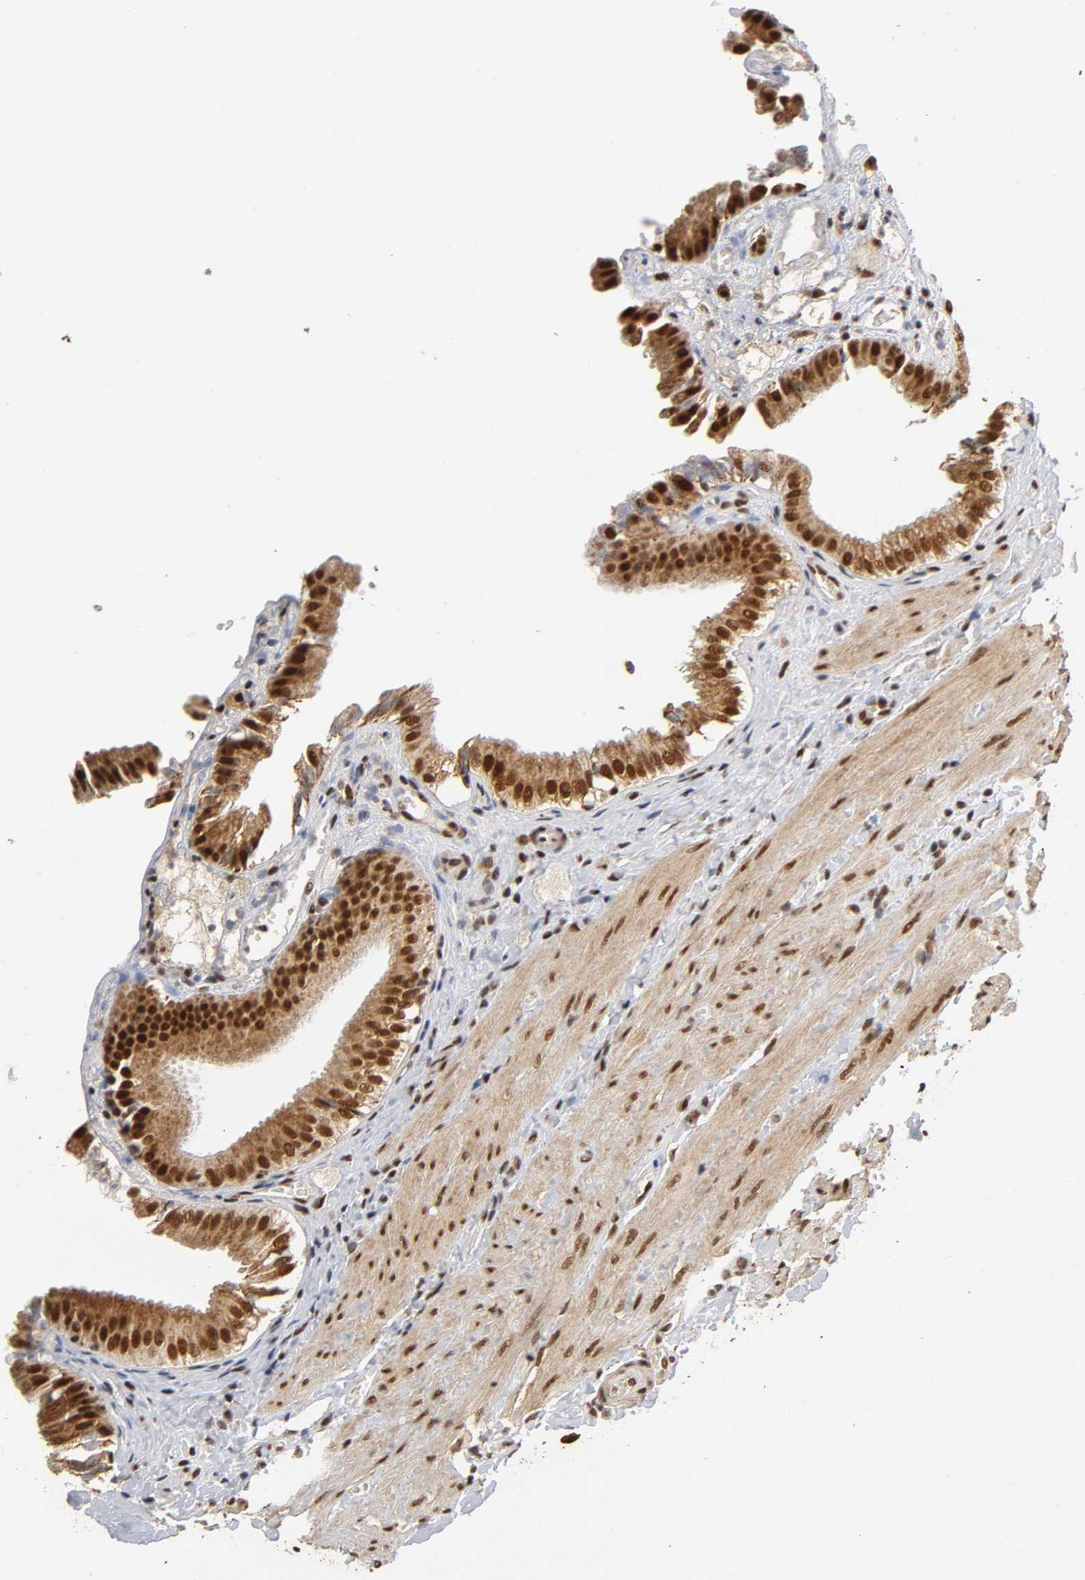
{"staining": {"intensity": "strong", "quantity": ">75%", "location": "cytoplasmic/membranous,nuclear"}, "tissue": "gallbladder", "cell_type": "Glandular cells", "image_type": "normal", "snomed": [{"axis": "morphology", "description": "Normal tissue, NOS"}, {"axis": "topography", "description": "Gallbladder"}], "caption": "The photomicrograph displays a brown stain indicating the presence of a protein in the cytoplasmic/membranous,nuclear of glandular cells in gallbladder.", "gene": "RNF122", "patient": {"sex": "female", "age": 24}}